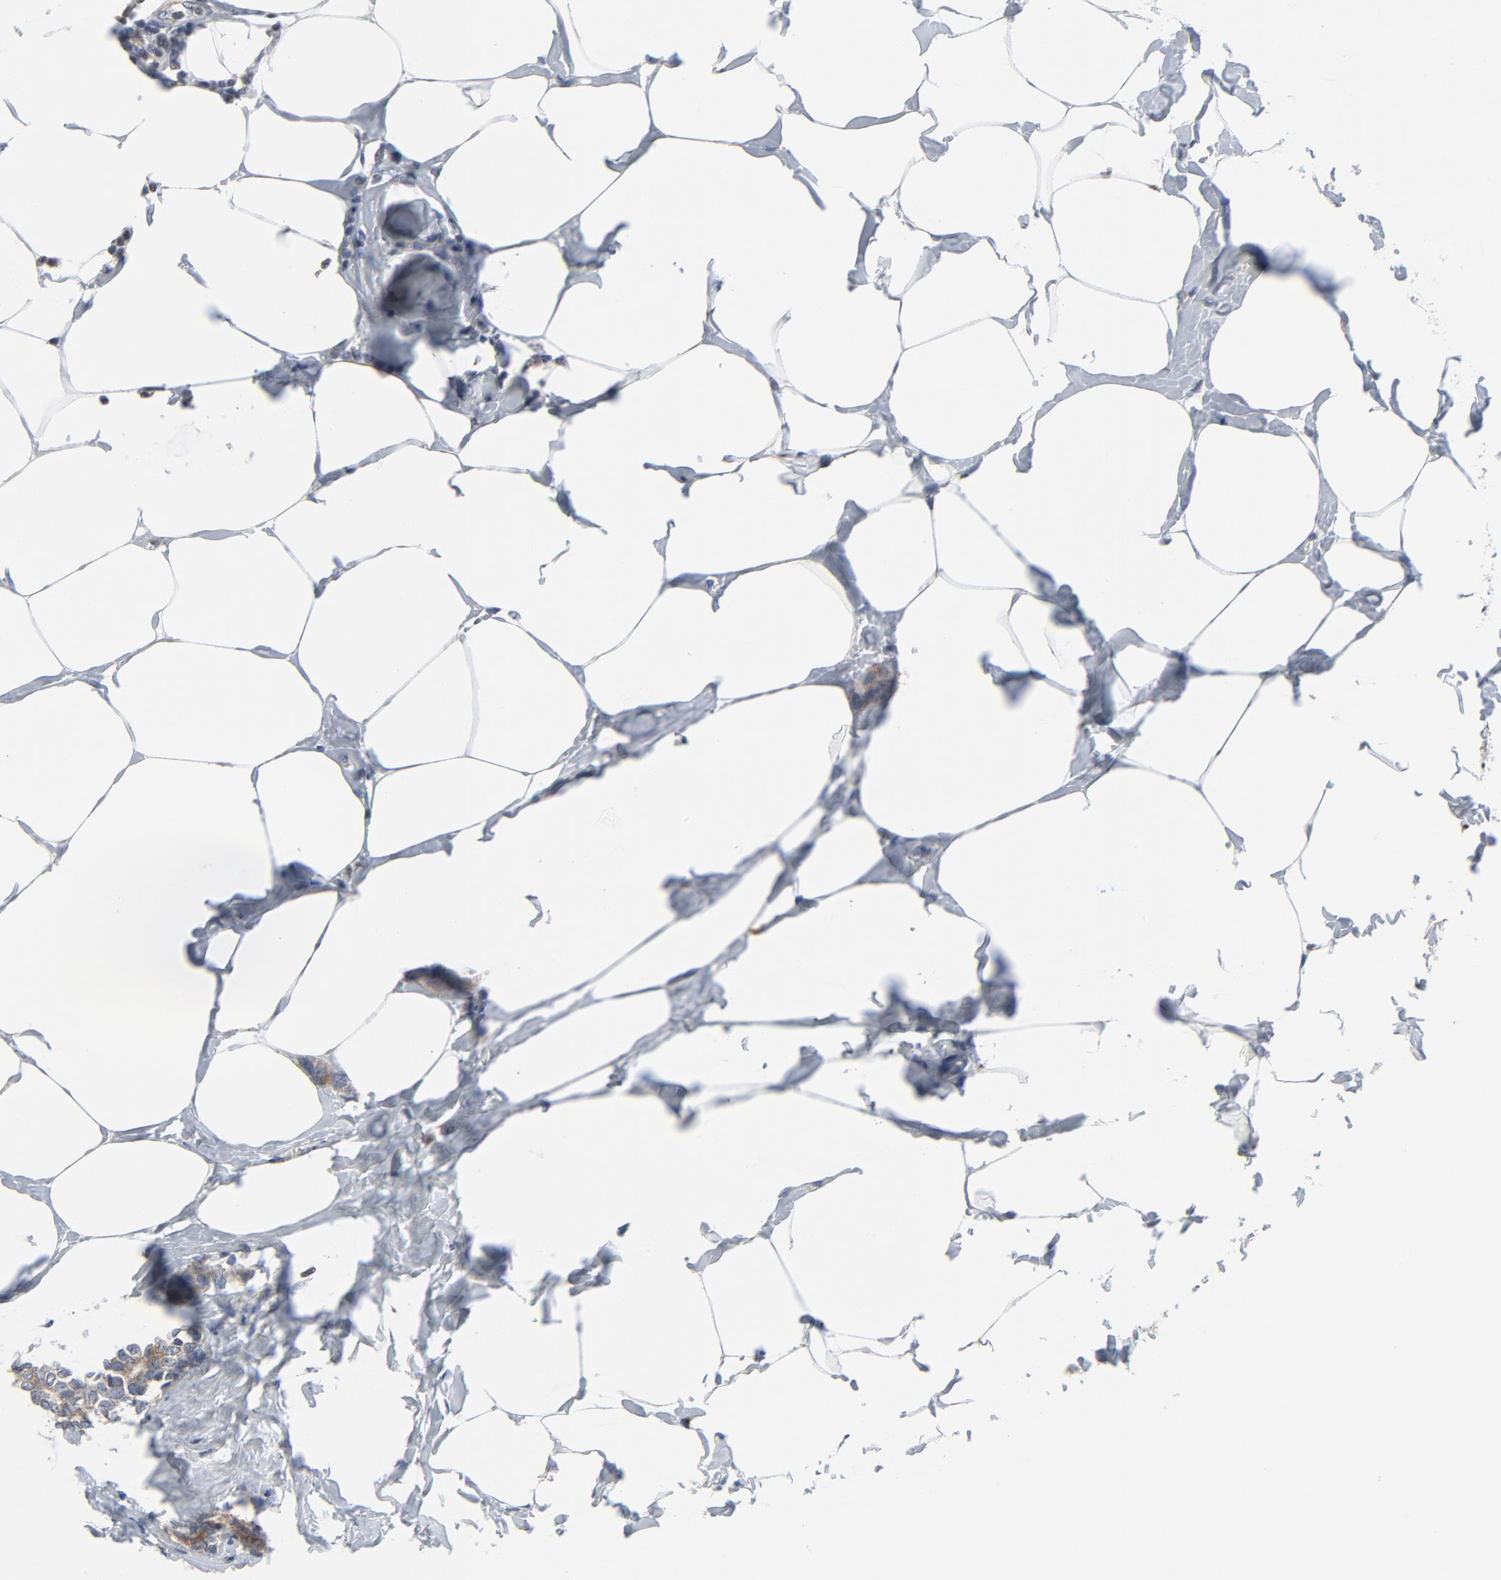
{"staining": {"intensity": "moderate", "quantity": ">75%", "location": "cytoplasmic/membranous"}, "tissue": "breast cancer", "cell_type": "Tumor cells", "image_type": "cancer", "snomed": [{"axis": "morphology", "description": "Normal tissue, NOS"}, {"axis": "morphology", "description": "Duct carcinoma"}, {"axis": "topography", "description": "Breast"}], "caption": "DAB immunohistochemical staining of infiltrating ductal carcinoma (breast) reveals moderate cytoplasmic/membranous protein positivity in approximately >75% of tumor cells.", "gene": "YIPF6", "patient": {"sex": "female", "age": 50}}